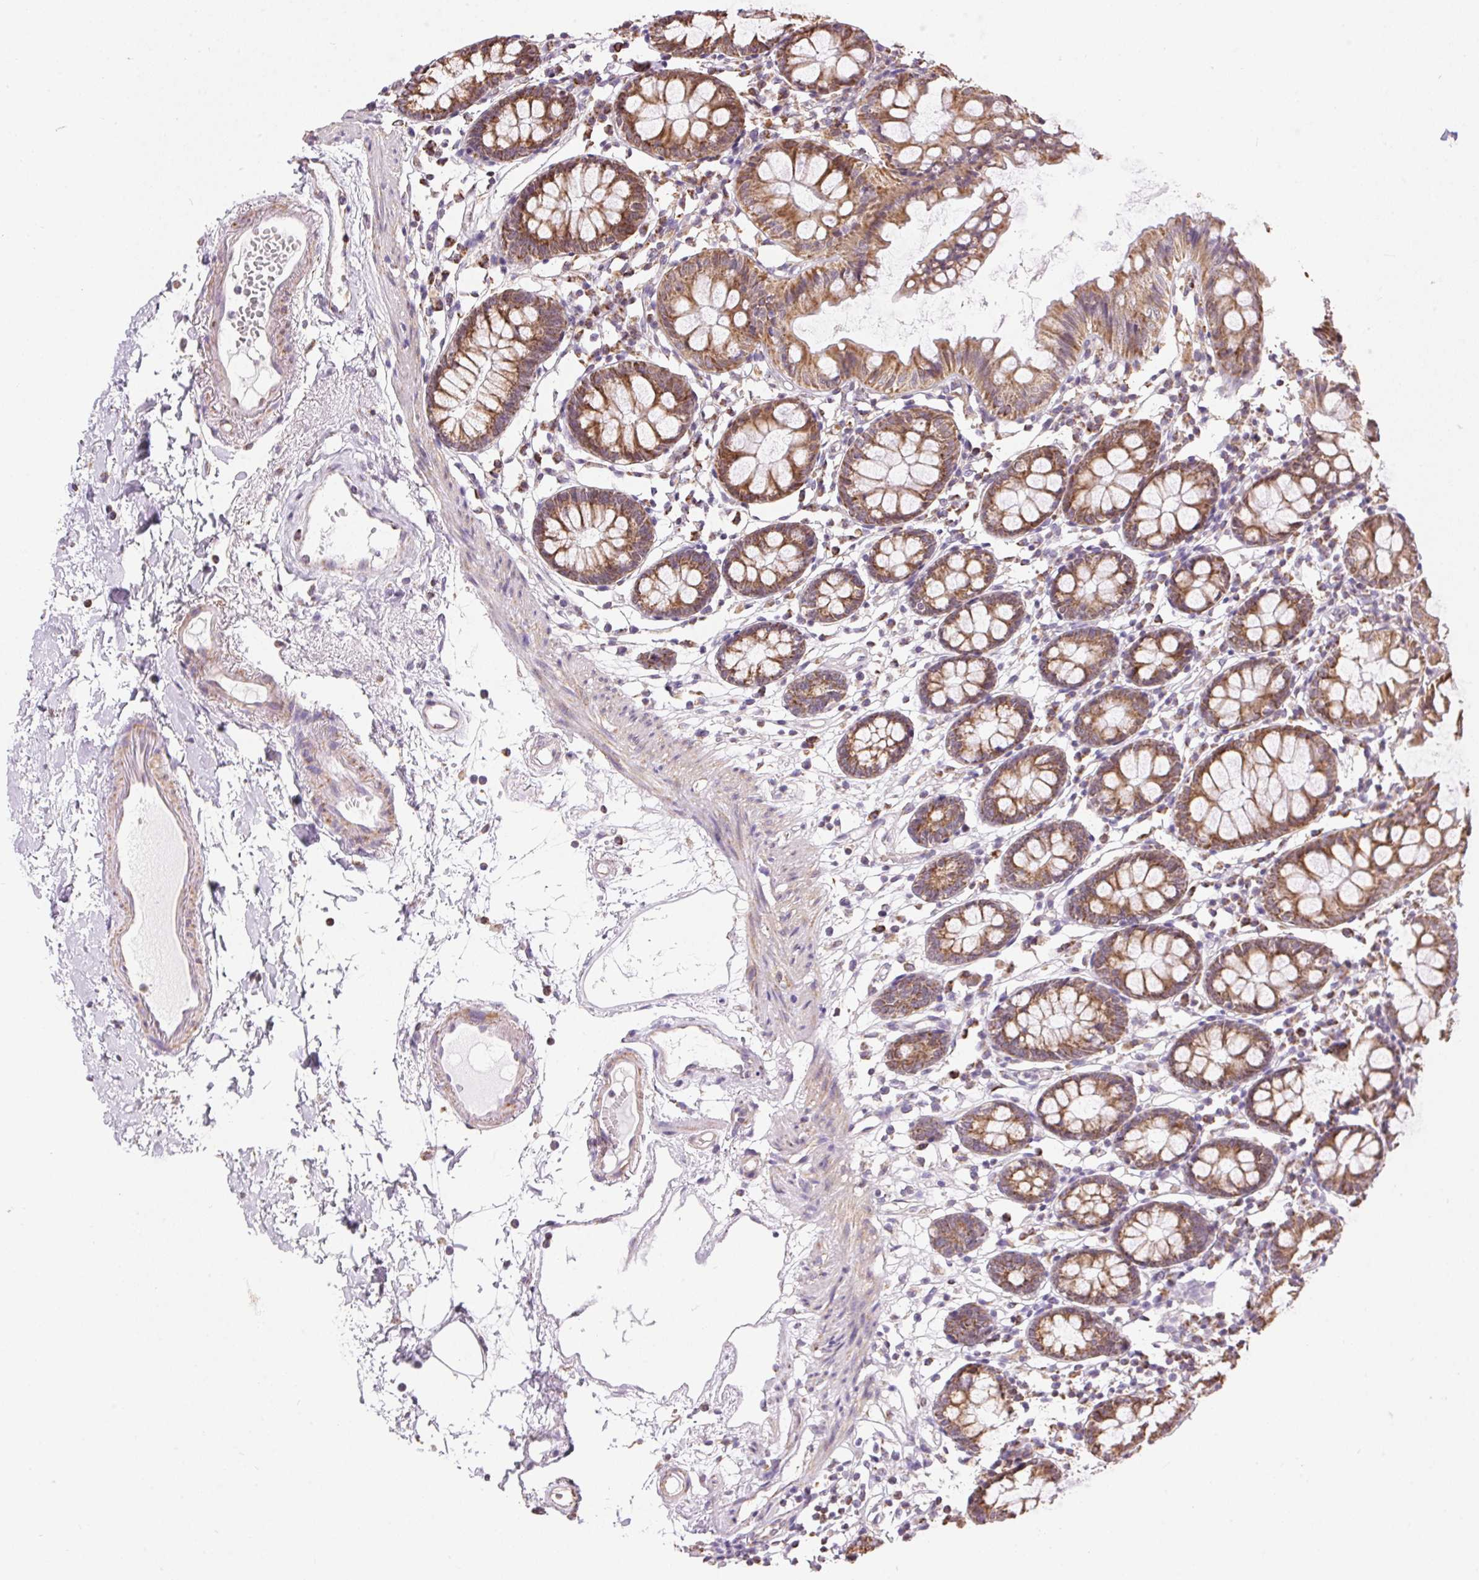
{"staining": {"intensity": "moderate", "quantity": ">75%", "location": "cytoplasmic/membranous"}, "tissue": "colon", "cell_type": "Endothelial cells", "image_type": "normal", "snomed": [{"axis": "morphology", "description": "Normal tissue, NOS"}, {"axis": "topography", "description": "Colon"}], "caption": "A high-resolution histopathology image shows IHC staining of benign colon, which displays moderate cytoplasmic/membranous expression in approximately >75% of endothelial cells. The protein of interest is stained brown, and the nuclei are stained in blue (DAB IHC with brightfield microscopy, high magnification).", "gene": "MAPK11", "patient": {"sex": "female", "age": 84}}